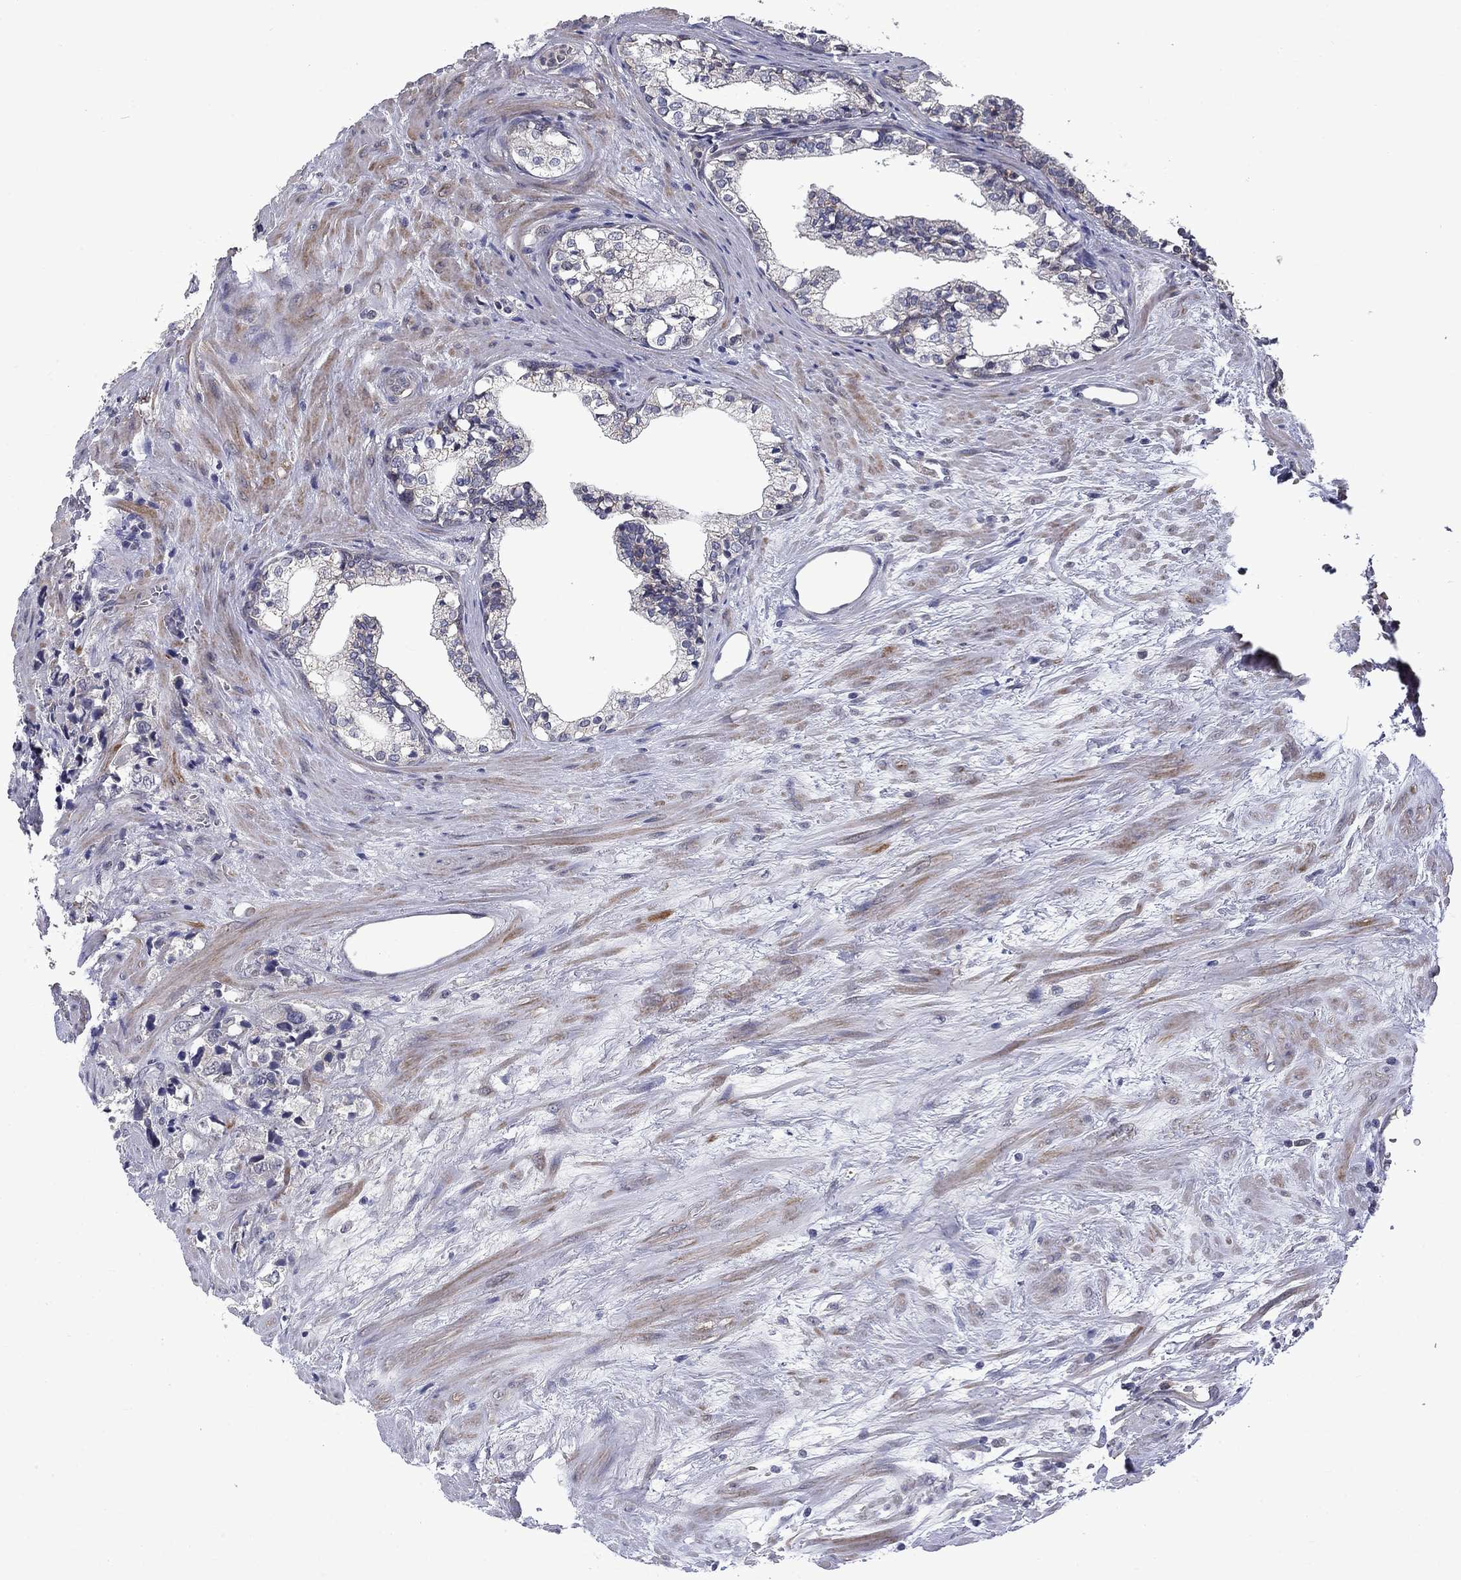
{"staining": {"intensity": "negative", "quantity": "none", "location": "none"}, "tissue": "prostate cancer", "cell_type": "Tumor cells", "image_type": "cancer", "snomed": [{"axis": "morphology", "description": "Adenocarcinoma, NOS"}, {"axis": "topography", "description": "Prostate and seminal vesicle, NOS"}], "caption": "Tumor cells are negative for brown protein staining in prostate cancer (adenocarcinoma). (DAB (3,3'-diaminobenzidine) IHC visualized using brightfield microscopy, high magnification).", "gene": "FAM3B", "patient": {"sex": "male", "age": 63}}